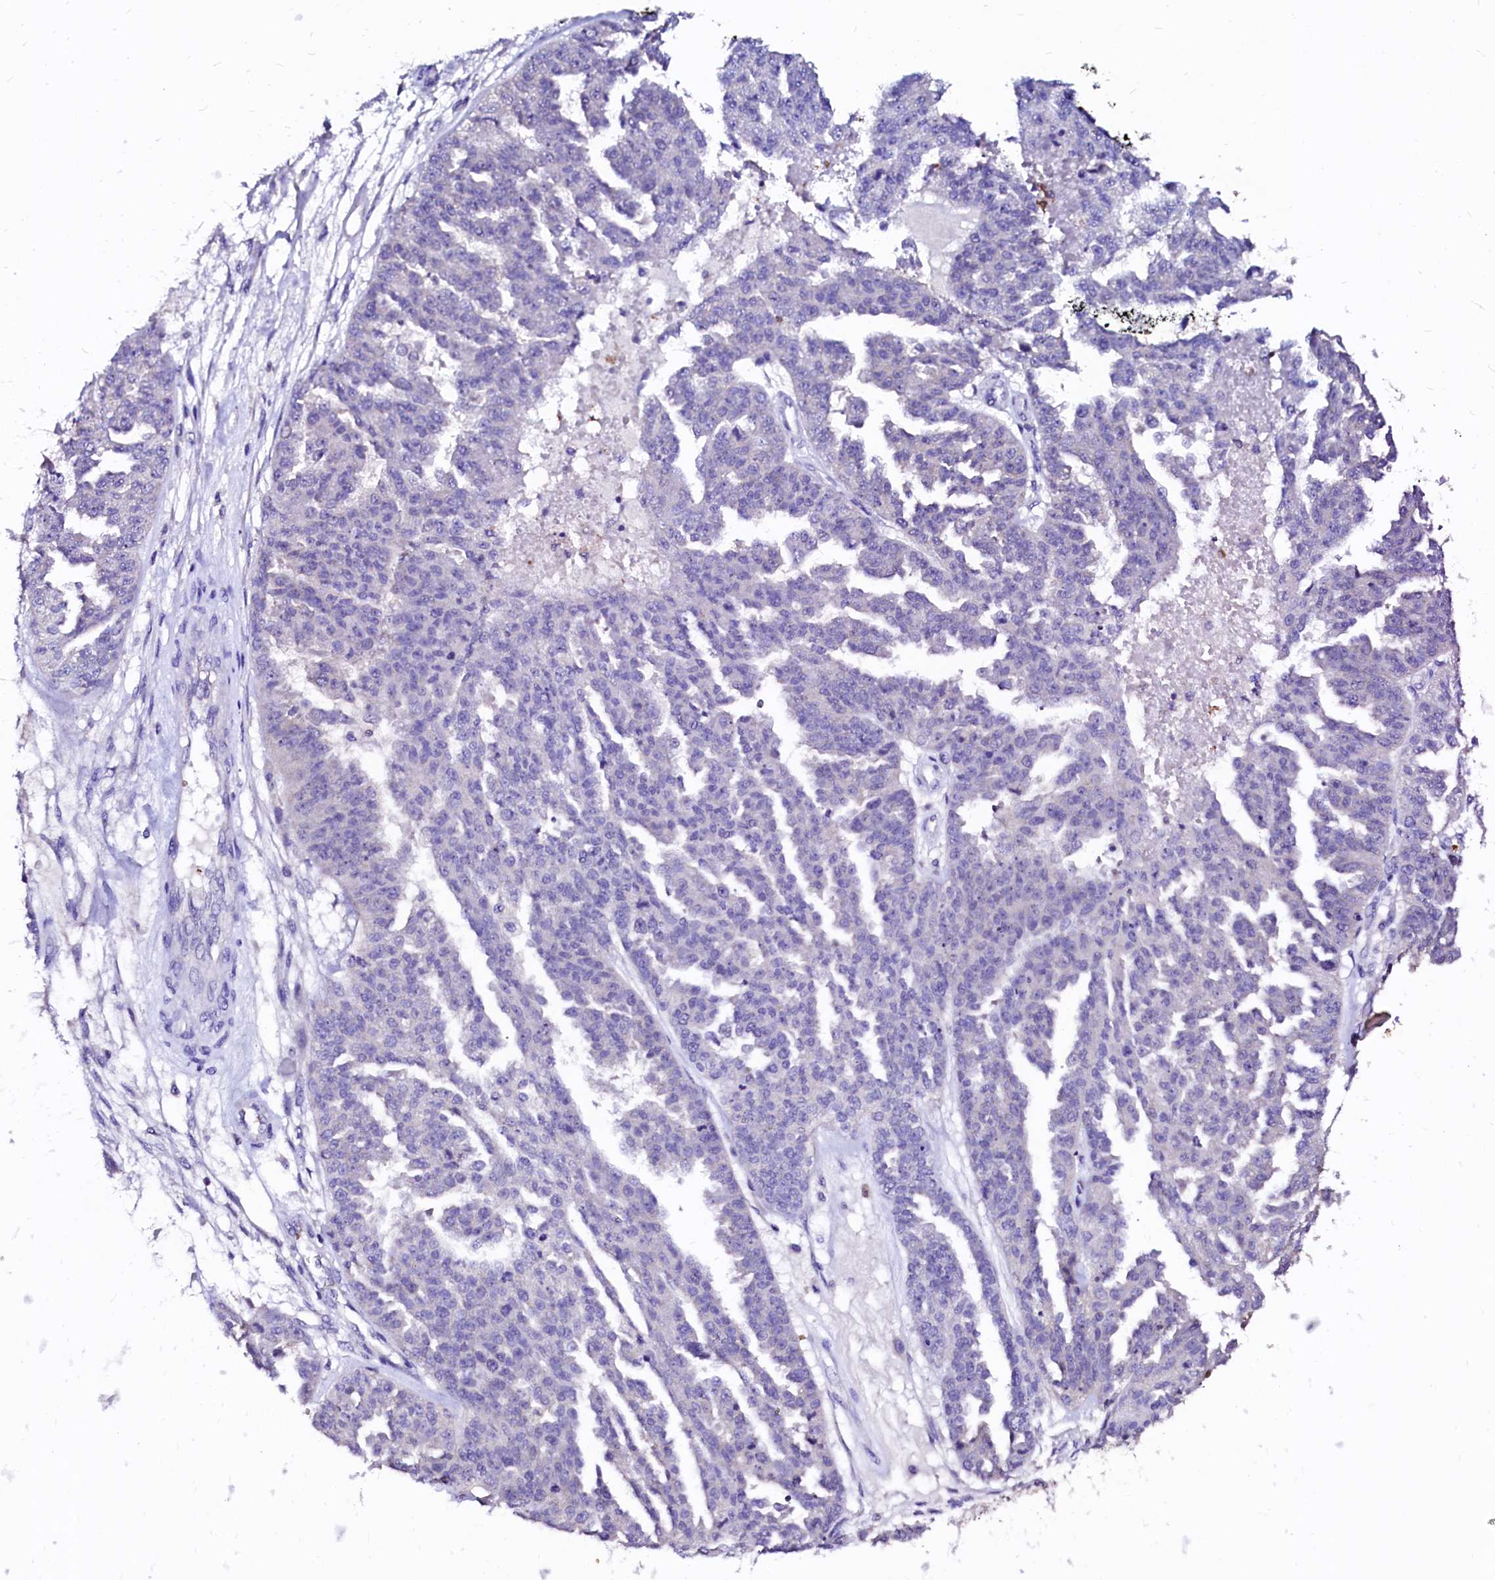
{"staining": {"intensity": "negative", "quantity": "none", "location": "none"}, "tissue": "ovarian cancer", "cell_type": "Tumor cells", "image_type": "cancer", "snomed": [{"axis": "morphology", "description": "Cystadenocarcinoma, serous, NOS"}, {"axis": "topography", "description": "Ovary"}], "caption": "A micrograph of ovarian cancer (serous cystadenocarcinoma) stained for a protein reveals no brown staining in tumor cells.", "gene": "RAB27A", "patient": {"sex": "female", "age": 58}}